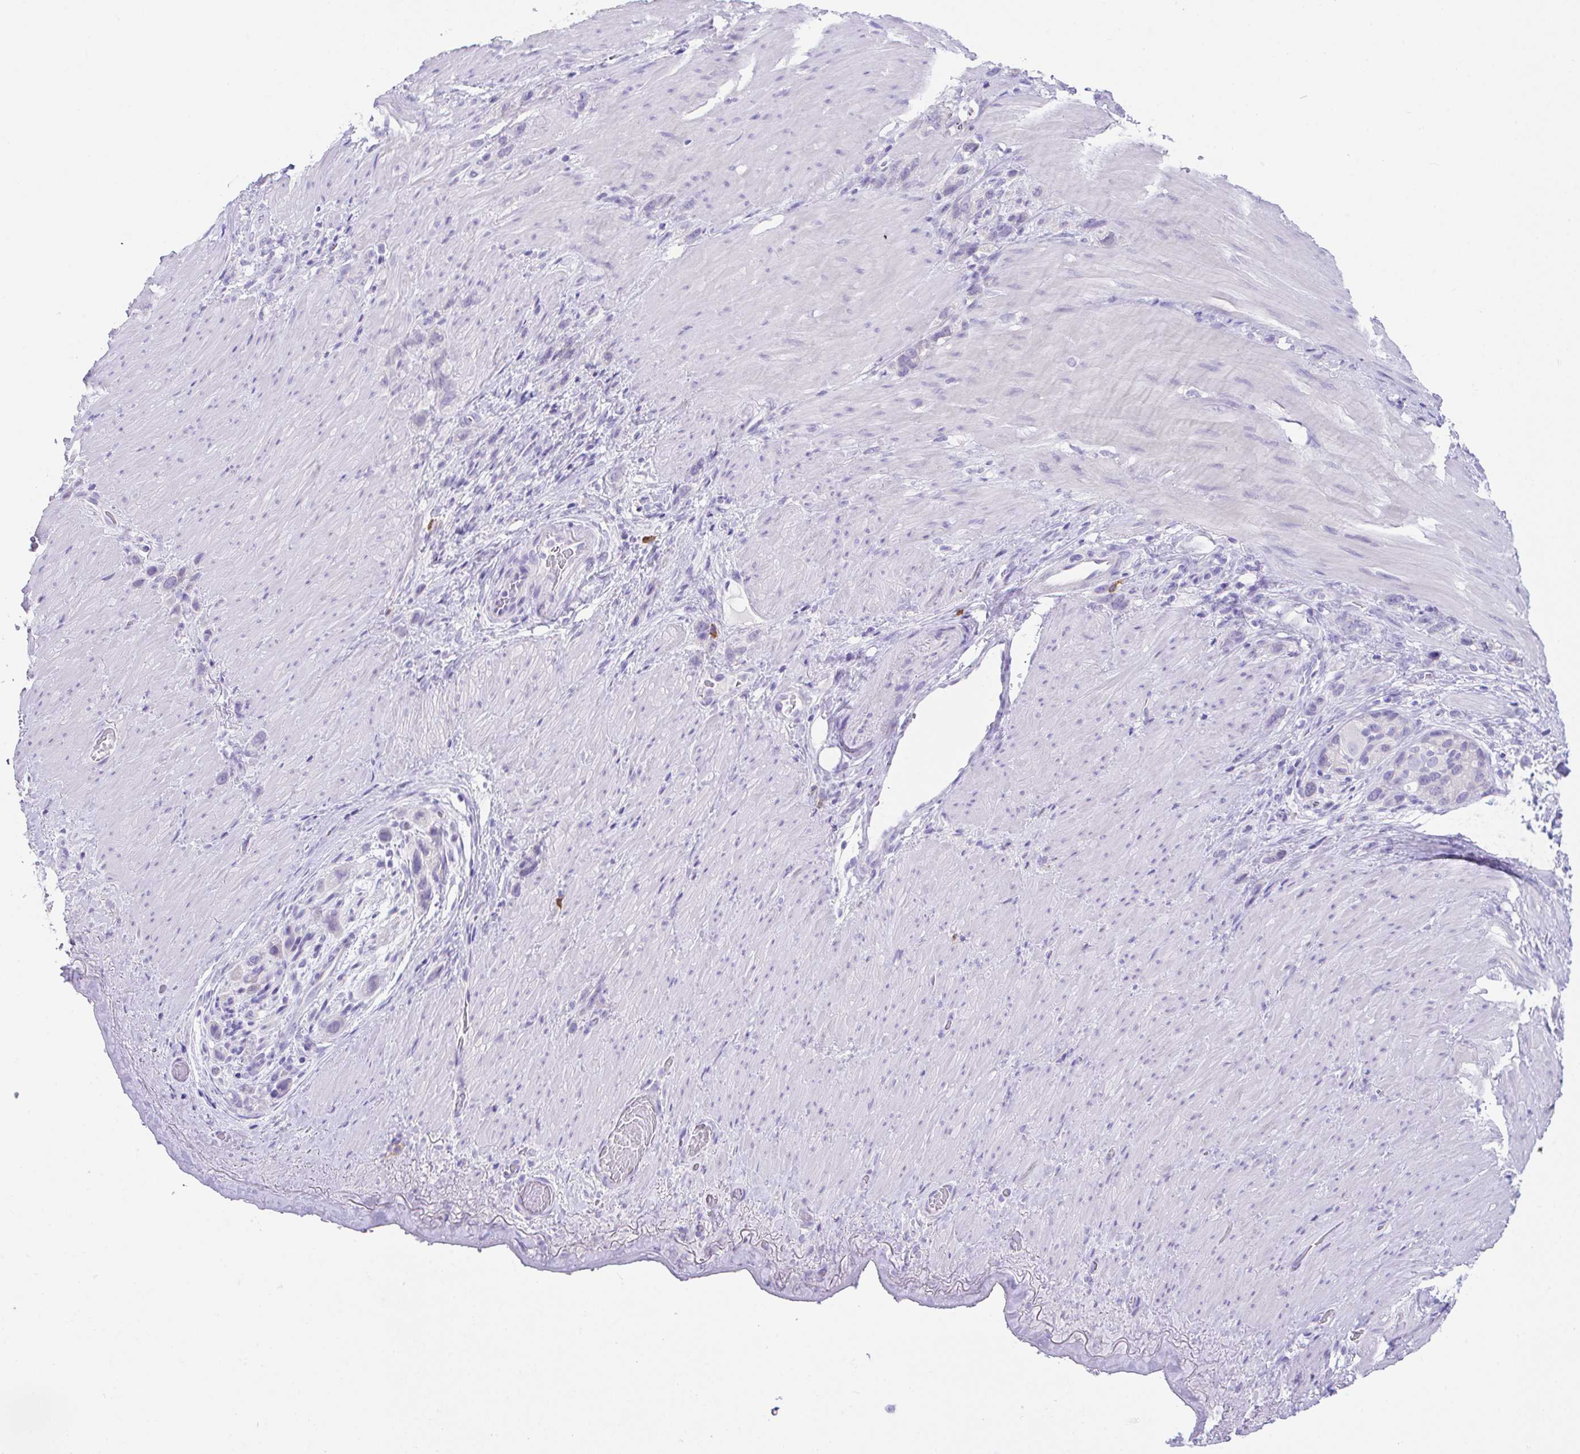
{"staining": {"intensity": "negative", "quantity": "none", "location": "none"}, "tissue": "stomach cancer", "cell_type": "Tumor cells", "image_type": "cancer", "snomed": [{"axis": "morphology", "description": "Adenocarcinoma, NOS"}, {"axis": "topography", "description": "Stomach"}], "caption": "Tumor cells are negative for brown protein staining in stomach adenocarcinoma.", "gene": "HACD4", "patient": {"sex": "female", "age": 65}}